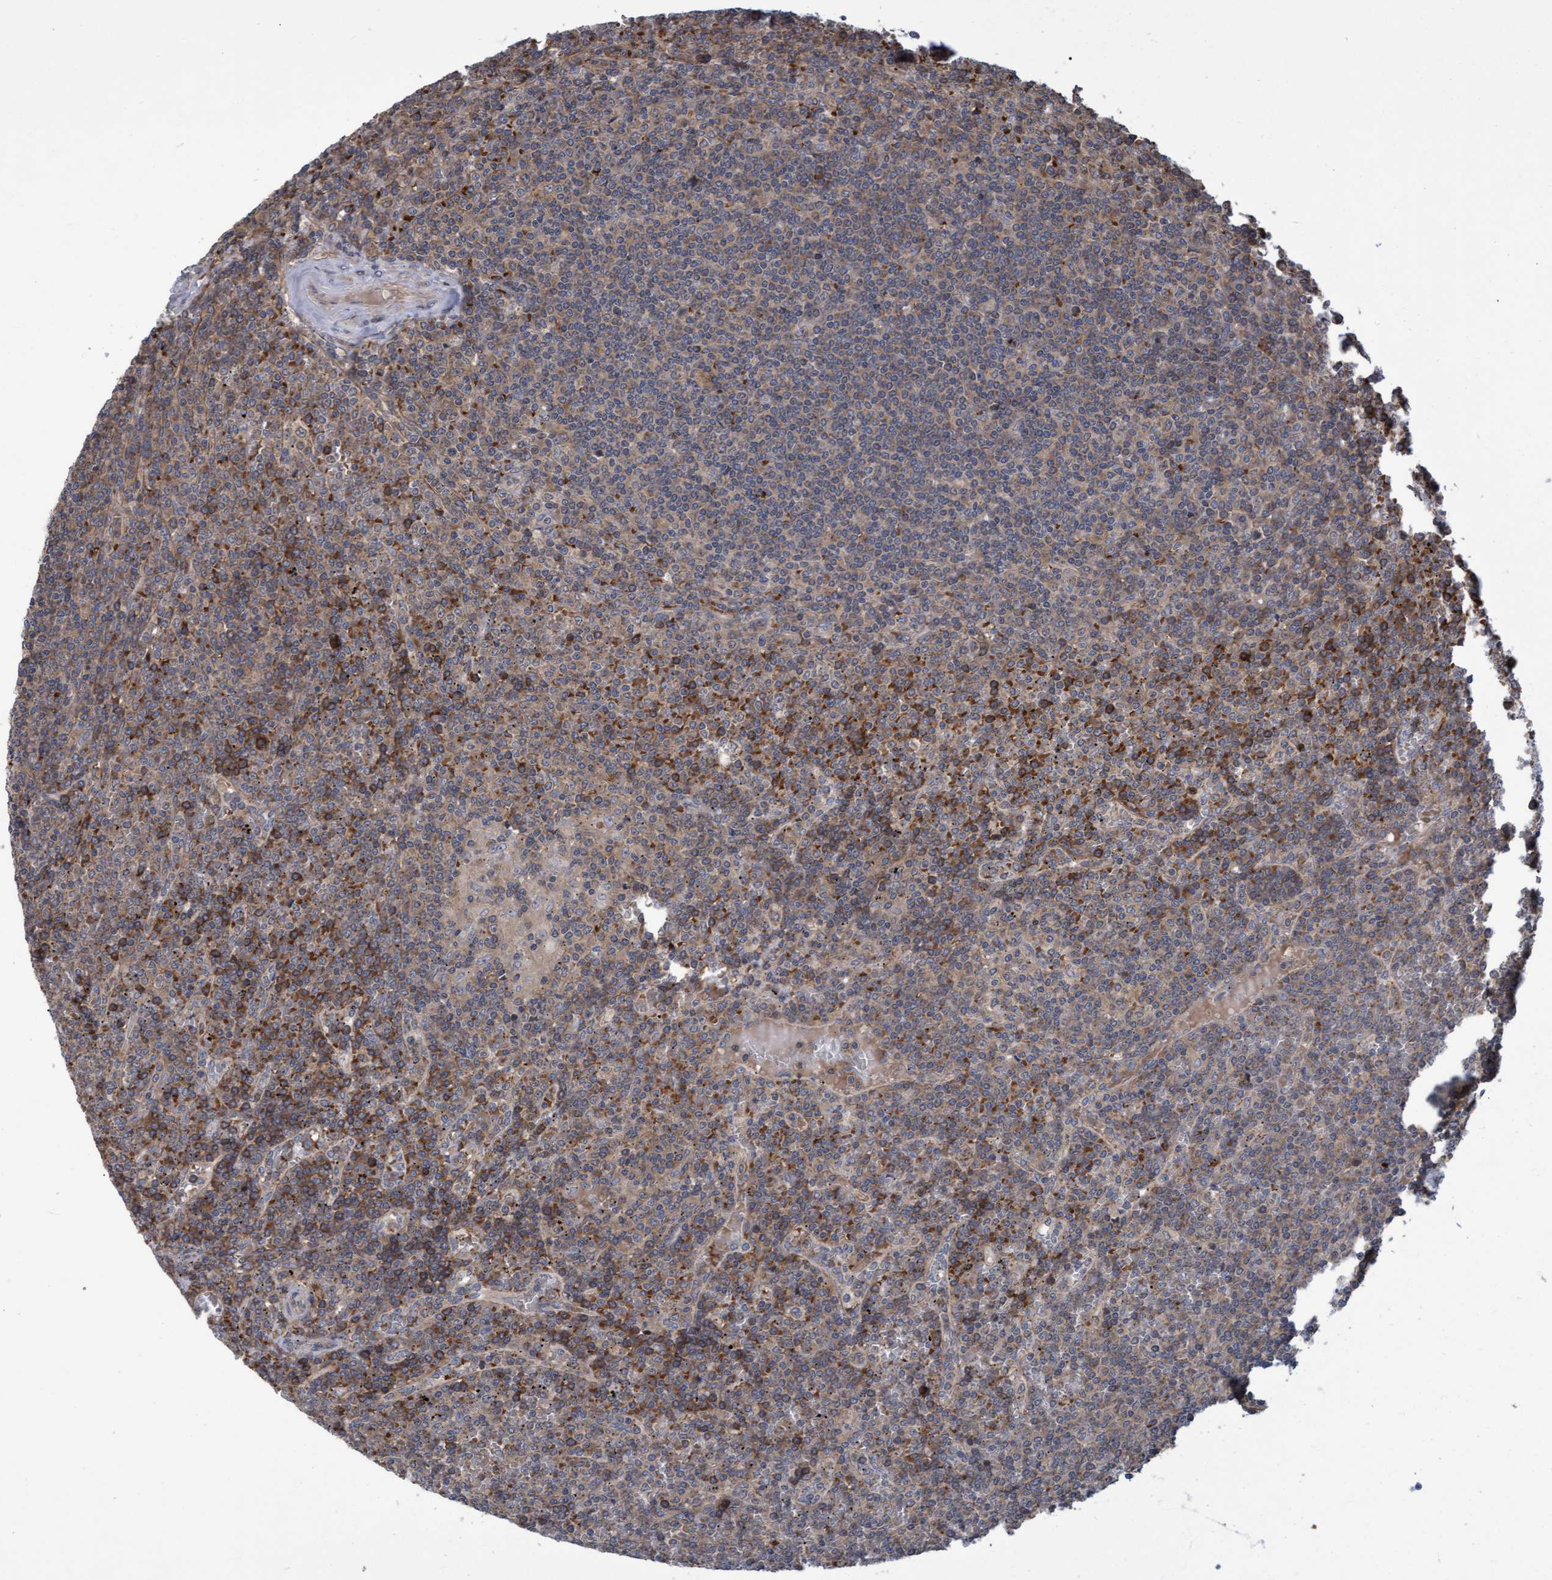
{"staining": {"intensity": "weak", "quantity": ">75%", "location": "cytoplasmic/membranous"}, "tissue": "lymphoma", "cell_type": "Tumor cells", "image_type": "cancer", "snomed": [{"axis": "morphology", "description": "Malignant lymphoma, non-Hodgkin's type, Low grade"}, {"axis": "topography", "description": "Spleen"}], "caption": "An image of human low-grade malignant lymphoma, non-Hodgkin's type stained for a protein exhibits weak cytoplasmic/membranous brown staining in tumor cells. (DAB = brown stain, brightfield microscopy at high magnification).", "gene": "NAA15", "patient": {"sex": "female", "age": 19}}